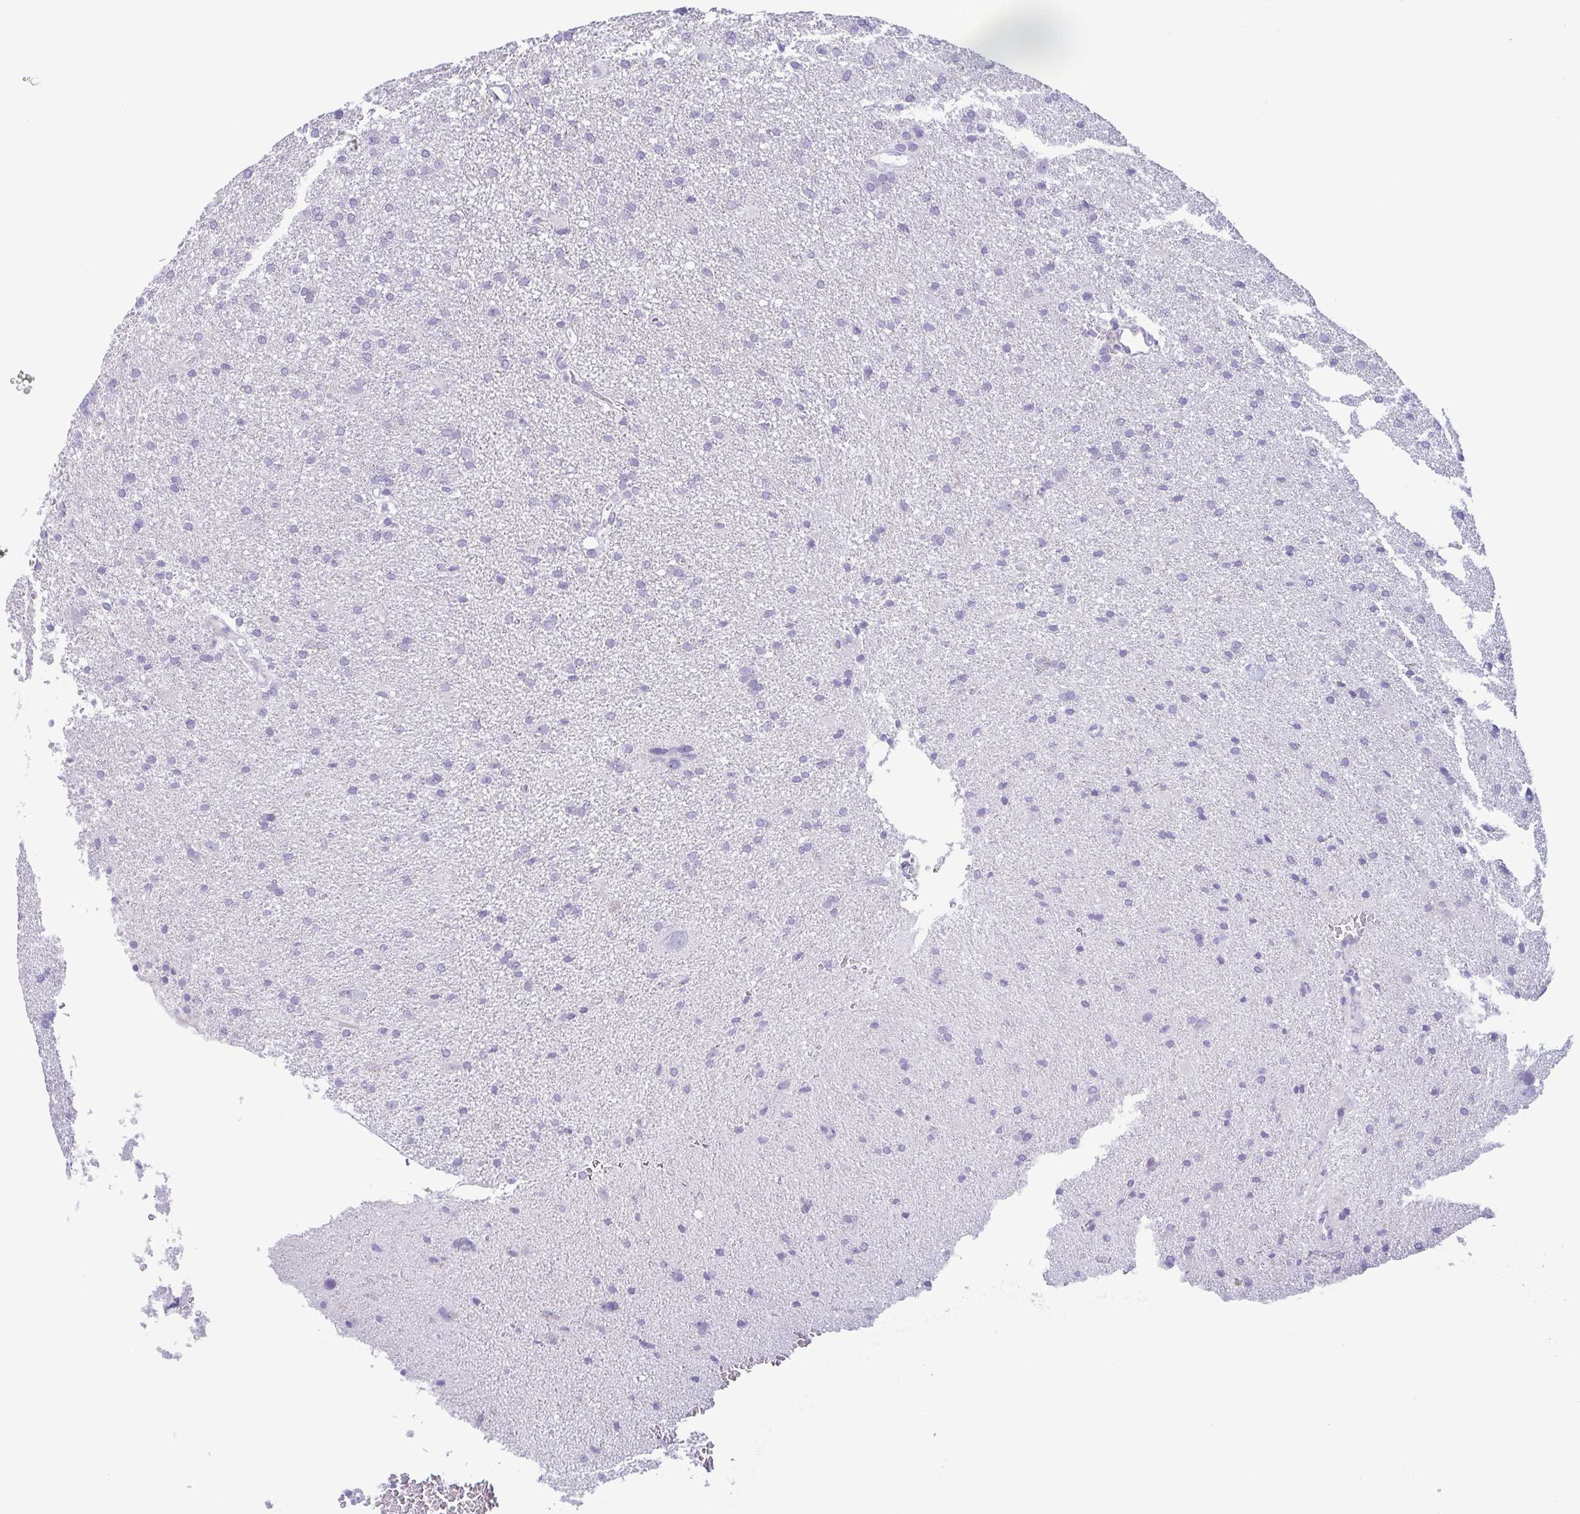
{"staining": {"intensity": "negative", "quantity": "none", "location": "none"}, "tissue": "glioma", "cell_type": "Tumor cells", "image_type": "cancer", "snomed": [{"axis": "morphology", "description": "Glioma, malignant, Low grade"}, {"axis": "topography", "description": "Brain"}], "caption": "IHC of malignant glioma (low-grade) reveals no staining in tumor cells.", "gene": "KRT78", "patient": {"sex": "male", "age": 66}}